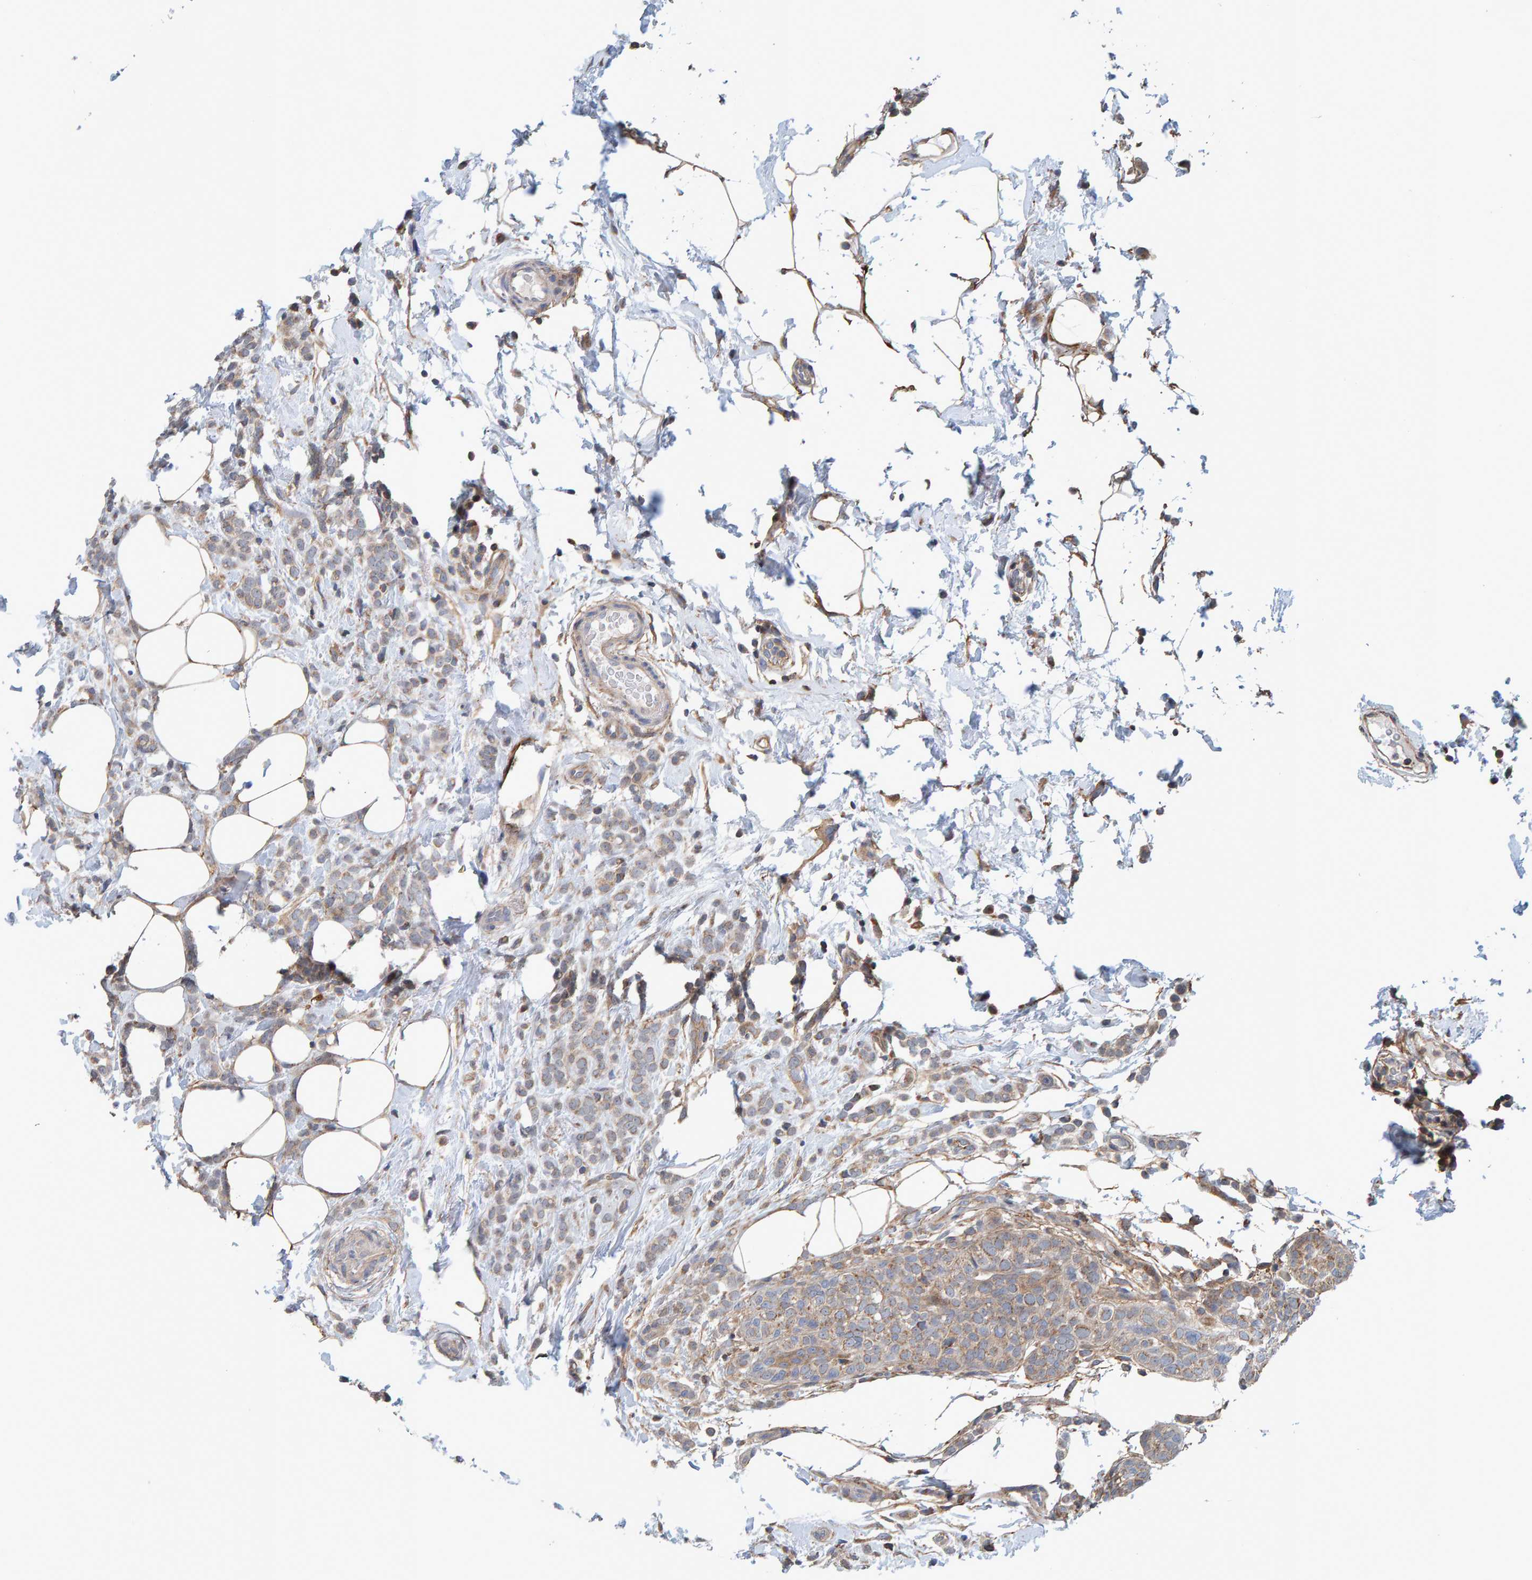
{"staining": {"intensity": "weak", "quantity": ">75%", "location": "cytoplasmic/membranous"}, "tissue": "breast cancer", "cell_type": "Tumor cells", "image_type": "cancer", "snomed": [{"axis": "morphology", "description": "Lobular carcinoma"}, {"axis": "topography", "description": "Breast"}], "caption": "This micrograph exhibits IHC staining of human breast cancer (lobular carcinoma), with low weak cytoplasmic/membranous expression in about >75% of tumor cells.", "gene": "RGP1", "patient": {"sex": "female", "age": 50}}